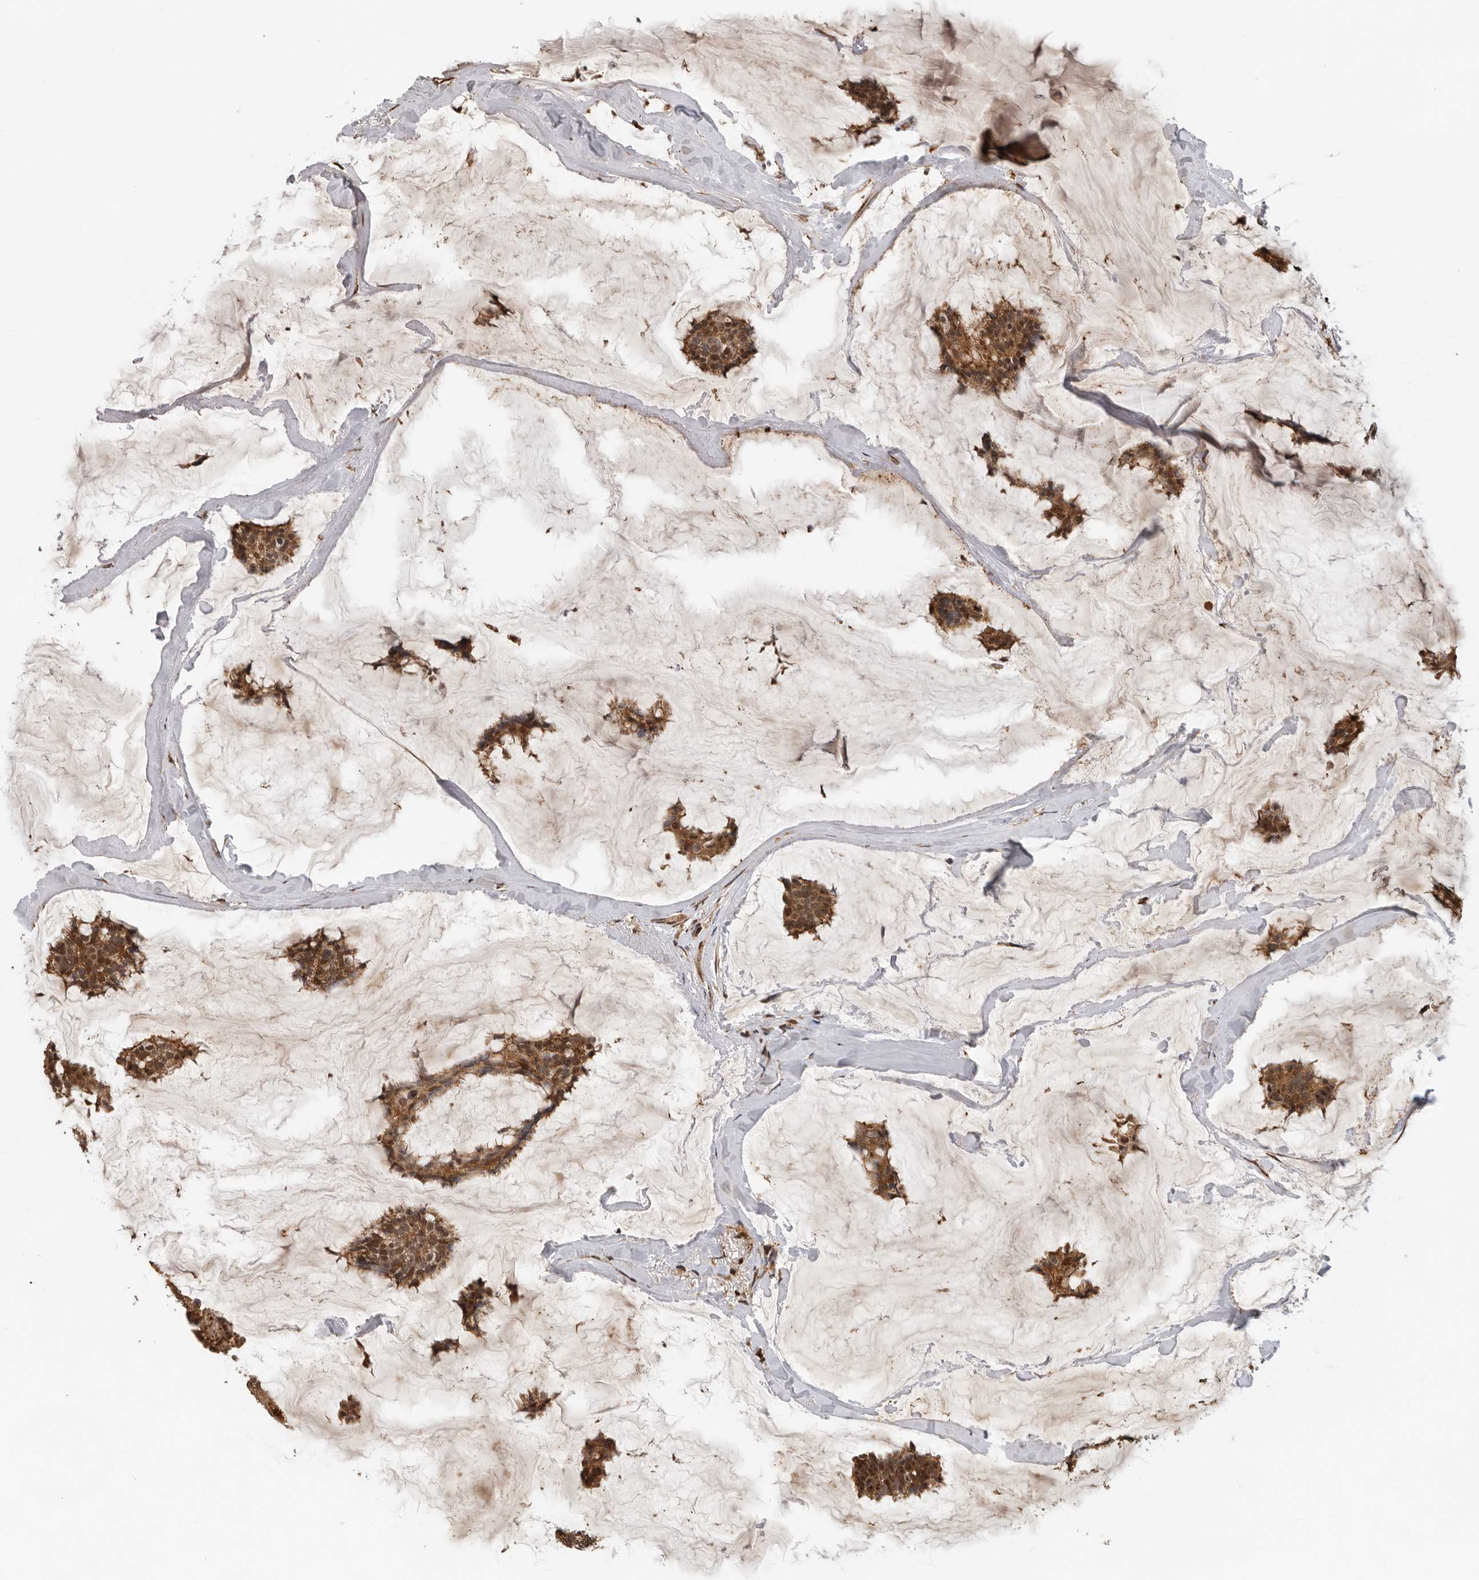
{"staining": {"intensity": "moderate", "quantity": ">75%", "location": "cytoplasmic/membranous,nuclear"}, "tissue": "breast cancer", "cell_type": "Tumor cells", "image_type": "cancer", "snomed": [{"axis": "morphology", "description": "Duct carcinoma"}, {"axis": "topography", "description": "Breast"}], "caption": "Breast infiltrating ductal carcinoma tissue demonstrates moderate cytoplasmic/membranous and nuclear positivity in approximately >75% of tumor cells", "gene": "RNF157", "patient": {"sex": "female", "age": 93}}